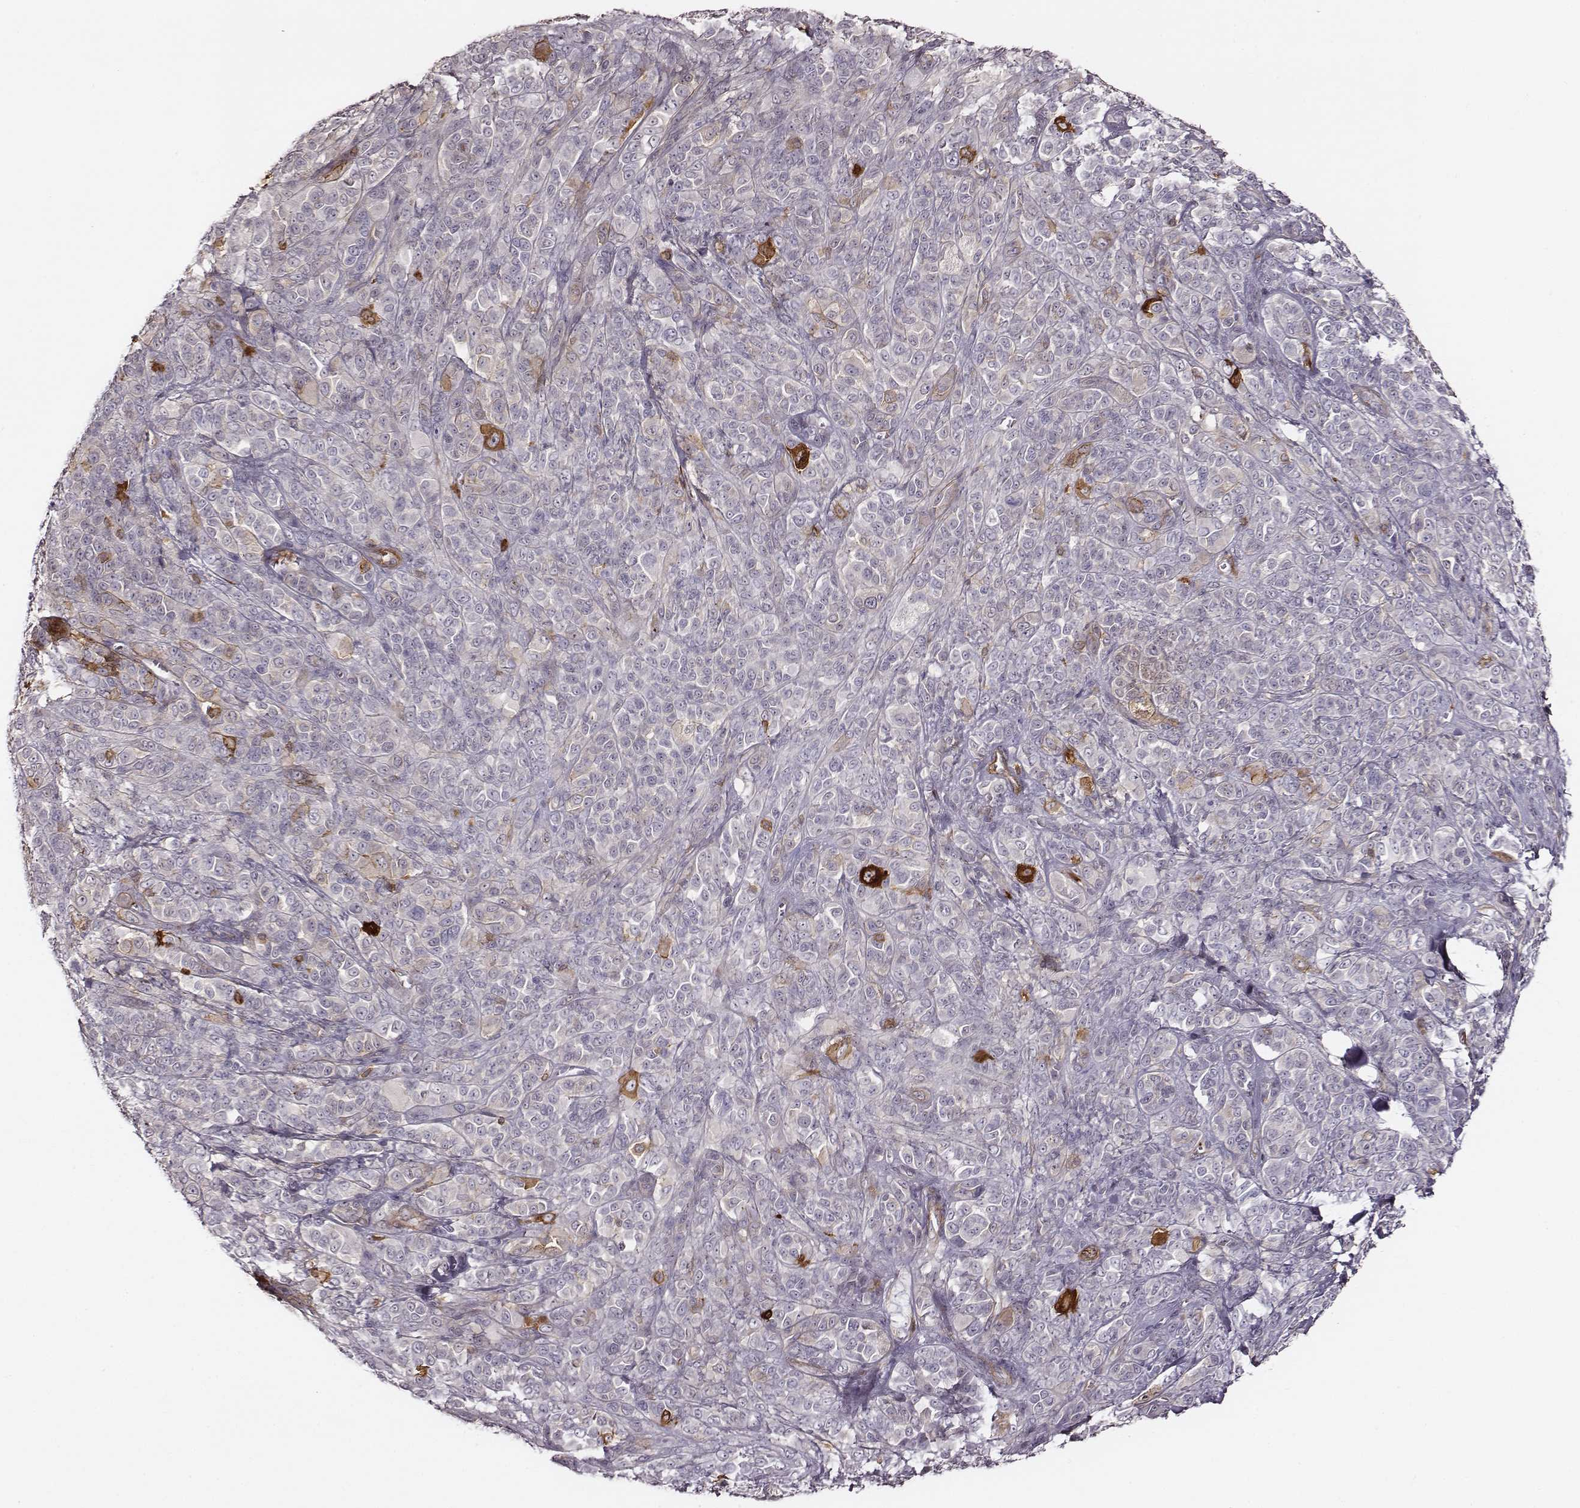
{"staining": {"intensity": "negative", "quantity": "none", "location": "none"}, "tissue": "melanoma", "cell_type": "Tumor cells", "image_type": "cancer", "snomed": [{"axis": "morphology", "description": "Malignant melanoma, NOS"}, {"axis": "topography", "description": "Skin"}], "caption": "Tumor cells are negative for protein expression in human melanoma.", "gene": "ZYX", "patient": {"sex": "female", "age": 87}}